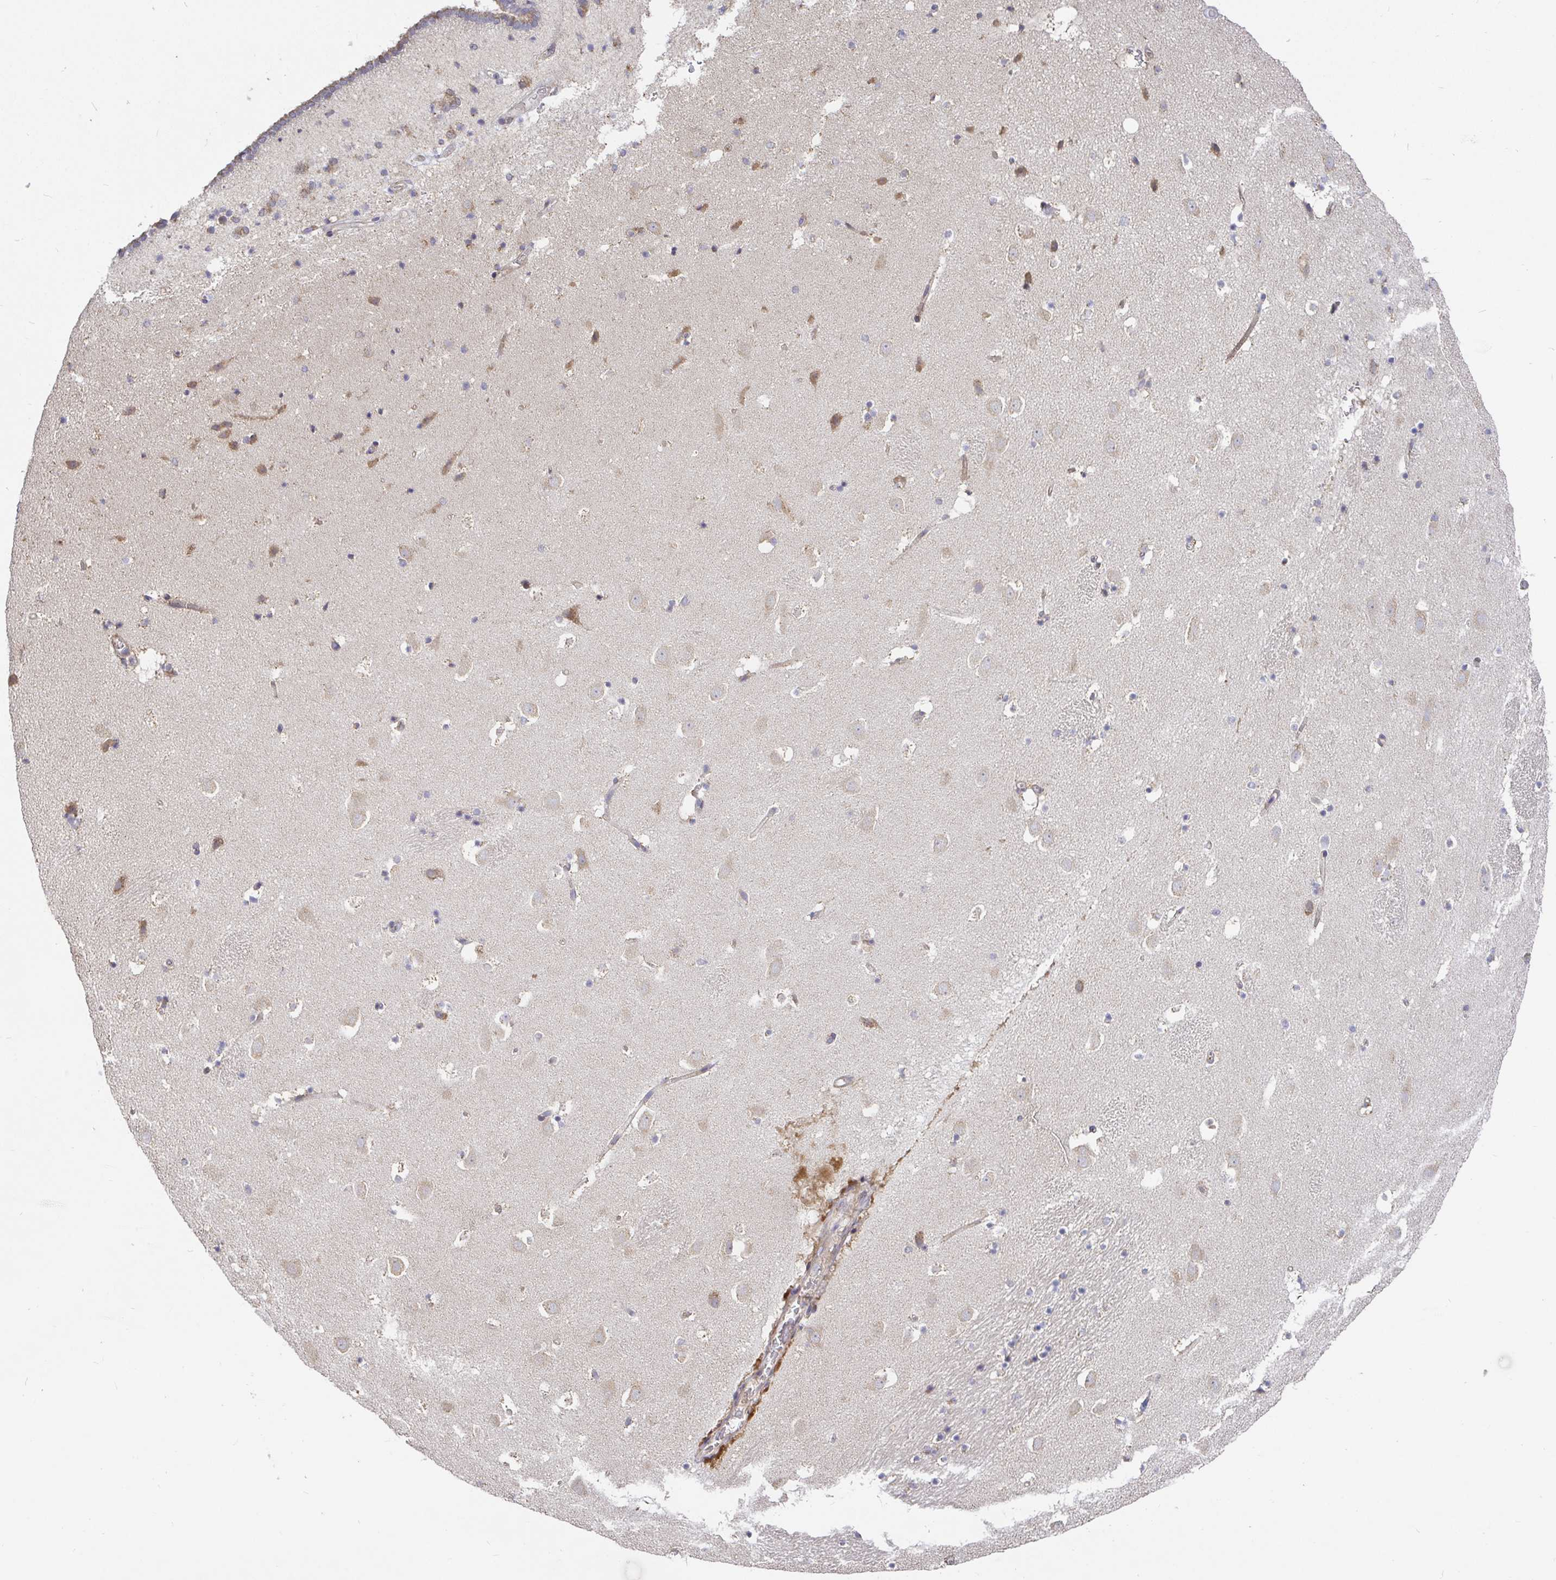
{"staining": {"intensity": "moderate", "quantity": "<25%", "location": "cytoplasmic/membranous"}, "tissue": "caudate", "cell_type": "Glial cells", "image_type": "normal", "snomed": [{"axis": "morphology", "description": "Normal tissue, NOS"}, {"axis": "topography", "description": "Lateral ventricle wall"}], "caption": "Brown immunohistochemical staining in benign human caudate demonstrates moderate cytoplasmic/membranous expression in approximately <25% of glial cells. (brown staining indicates protein expression, while blue staining denotes nuclei).", "gene": "ELP1", "patient": {"sex": "male", "age": 37}}